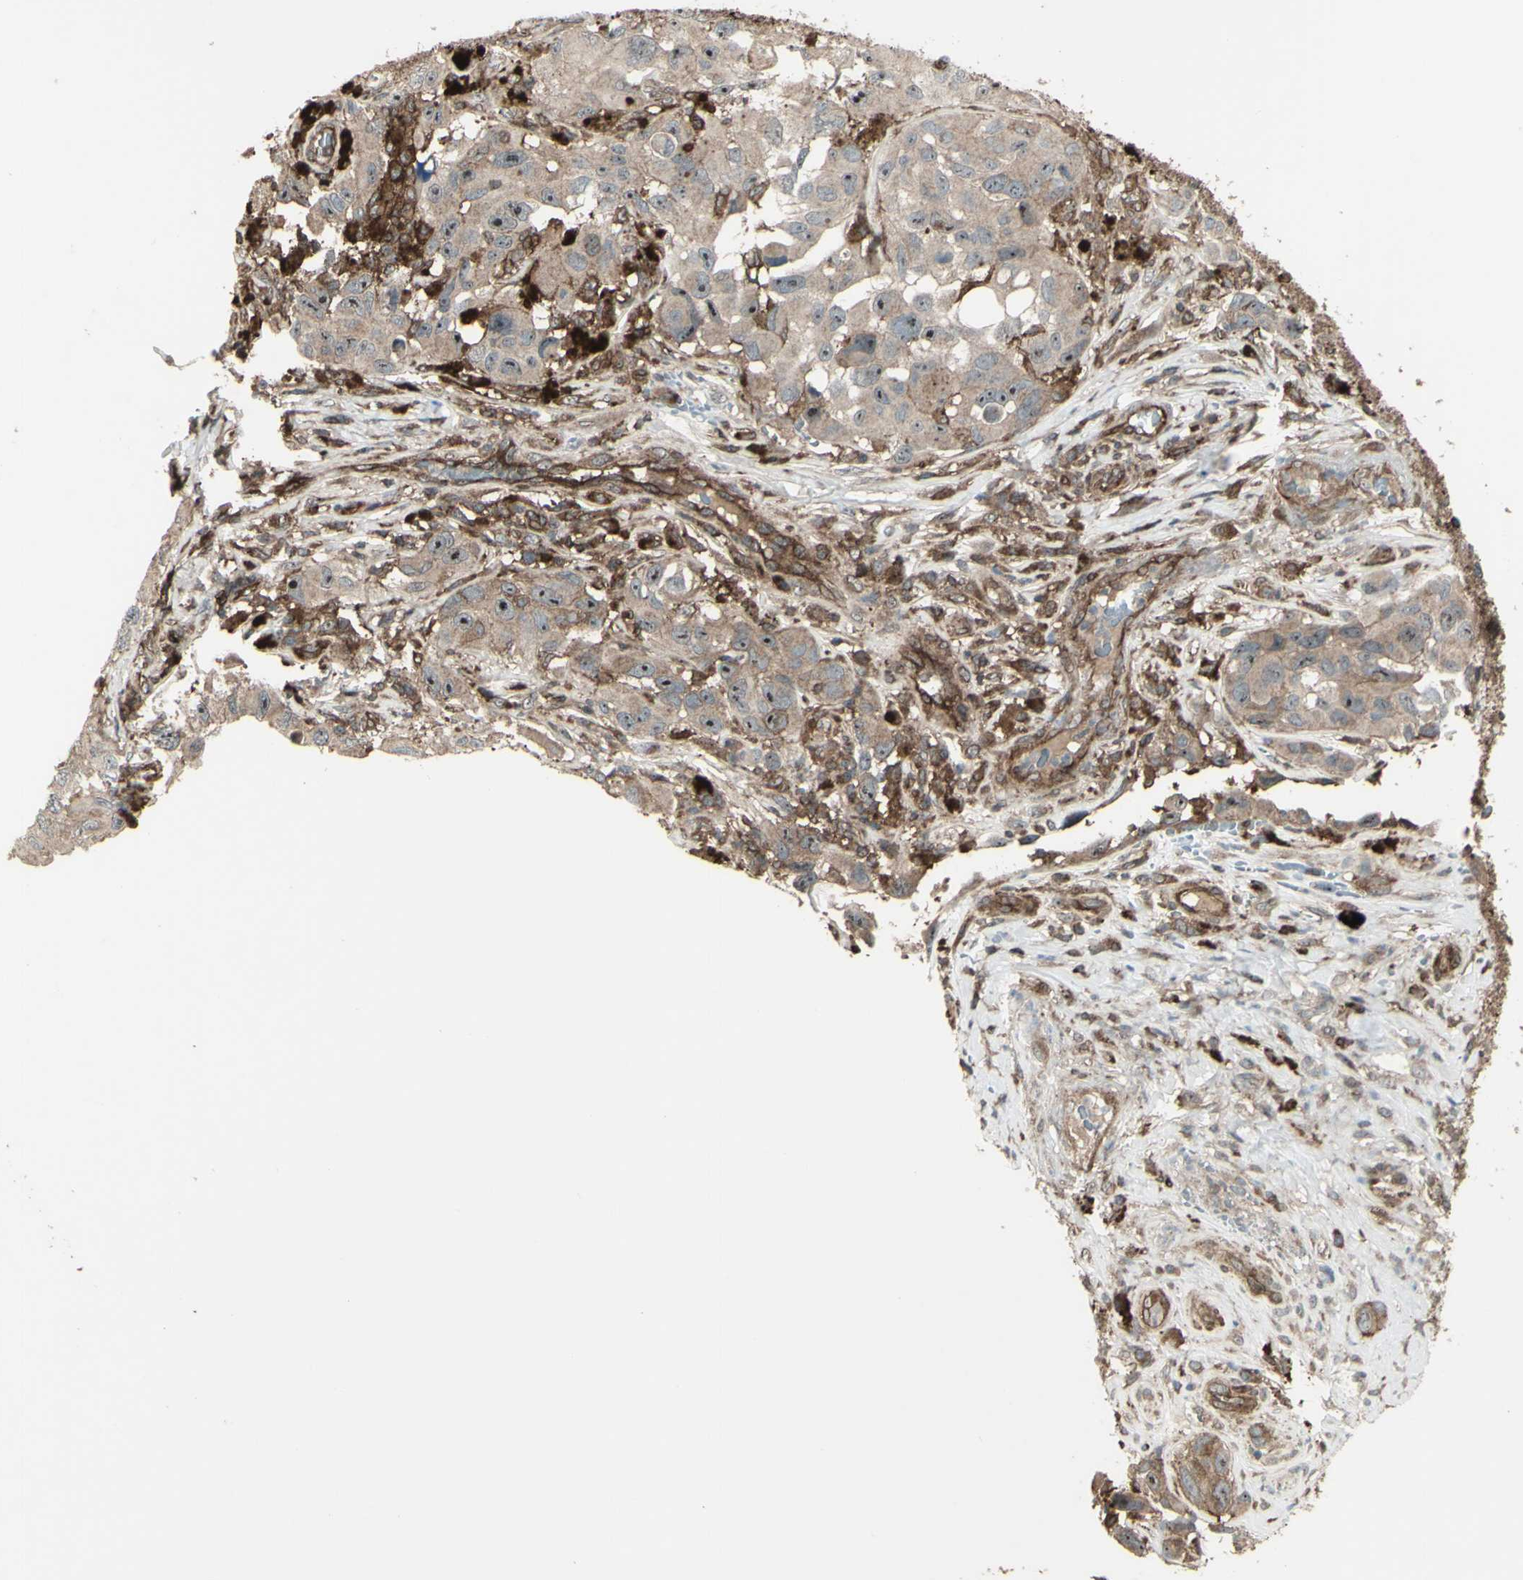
{"staining": {"intensity": "strong", "quantity": ">75%", "location": "cytoplasmic/membranous,nuclear"}, "tissue": "melanoma", "cell_type": "Tumor cells", "image_type": "cancer", "snomed": [{"axis": "morphology", "description": "Malignant melanoma, NOS"}, {"axis": "topography", "description": "Skin"}], "caption": "Malignant melanoma stained with a brown dye reveals strong cytoplasmic/membranous and nuclear positive staining in approximately >75% of tumor cells.", "gene": "FXYD5", "patient": {"sex": "female", "age": 73}}